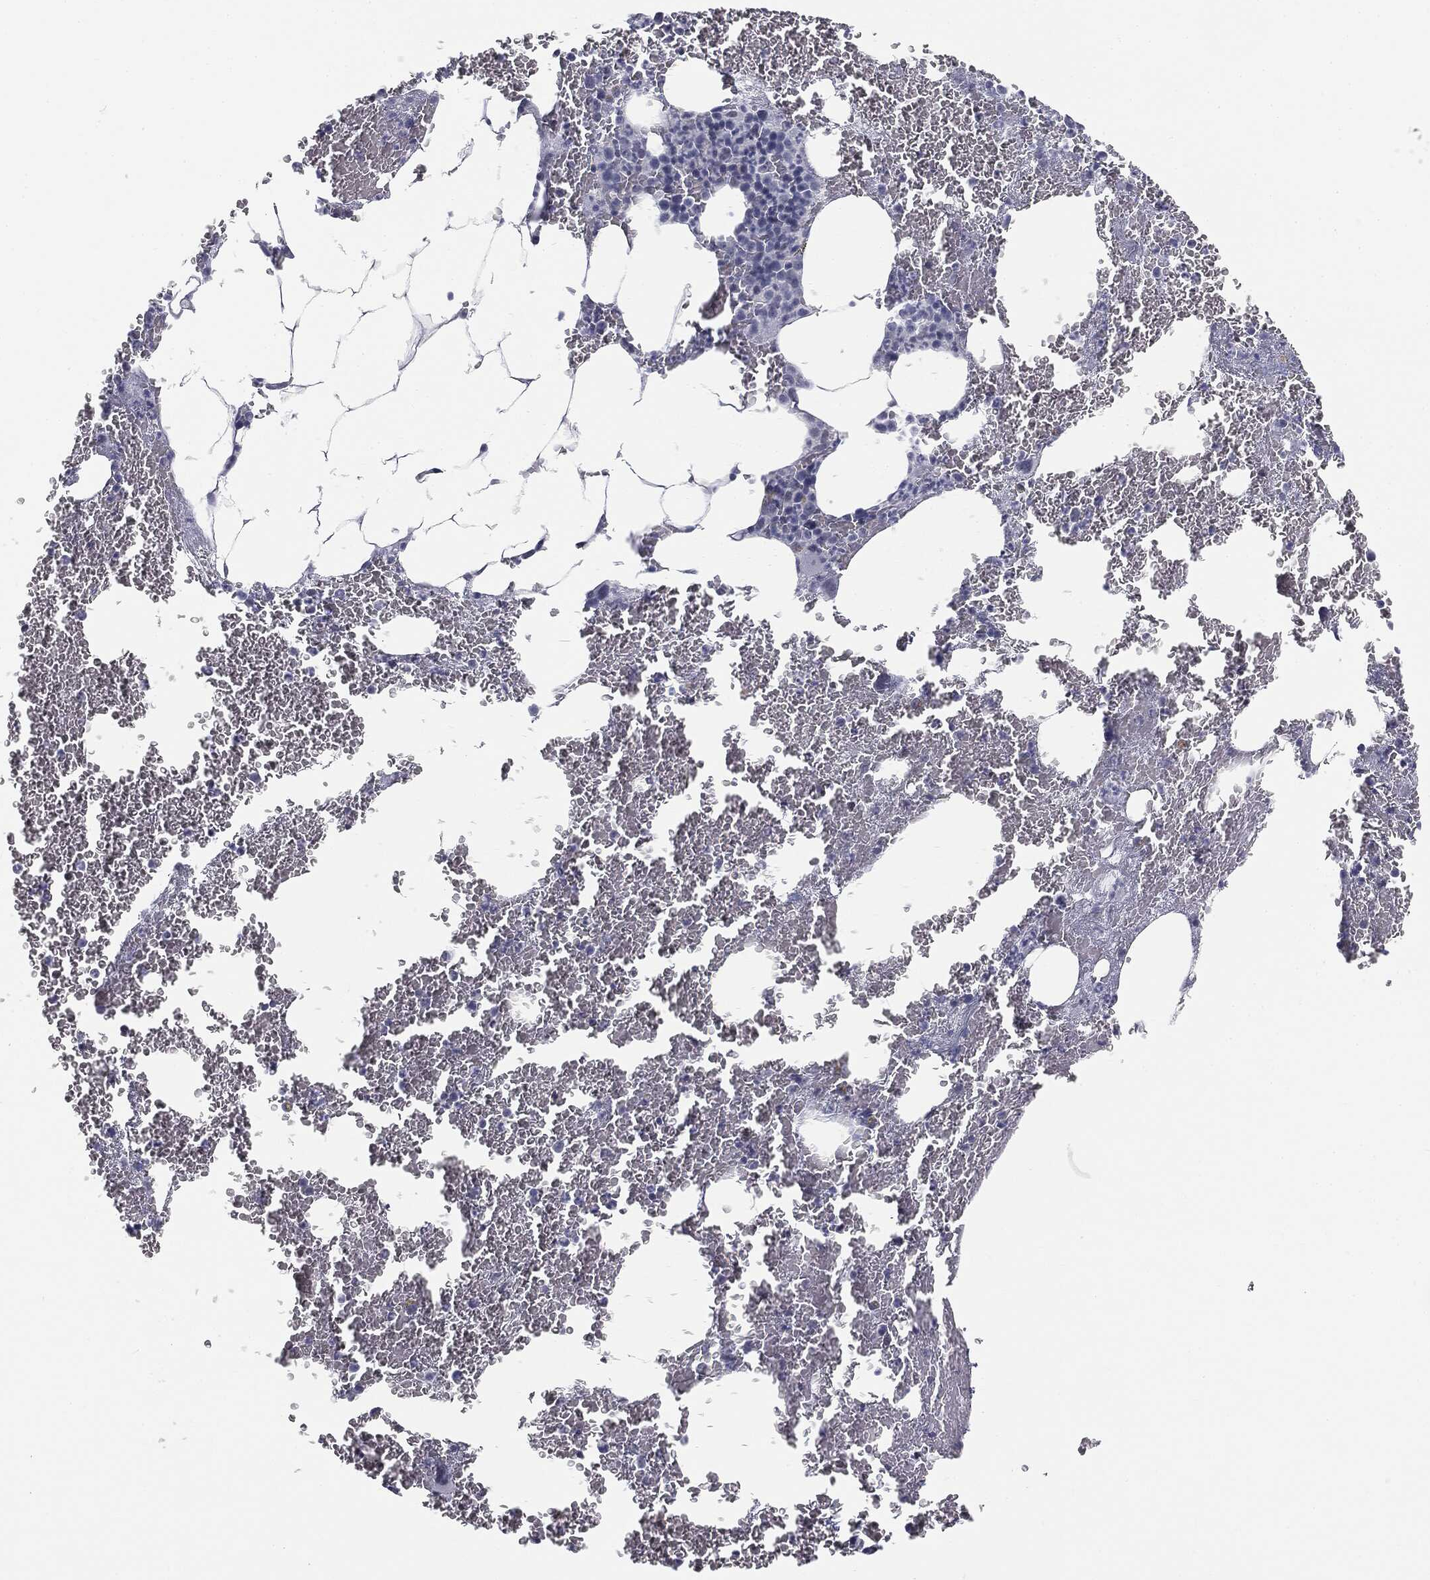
{"staining": {"intensity": "negative", "quantity": "none", "location": "none"}, "tissue": "bone marrow", "cell_type": "Hematopoietic cells", "image_type": "normal", "snomed": [{"axis": "morphology", "description": "Normal tissue, NOS"}, {"axis": "topography", "description": "Bone marrow"}], "caption": "Immunohistochemical staining of unremarkable bone marrow exhibits no significant staining in hematopoietic cells.", "gene": "TPO", "patient": {"sex": "male", "age": 91}}